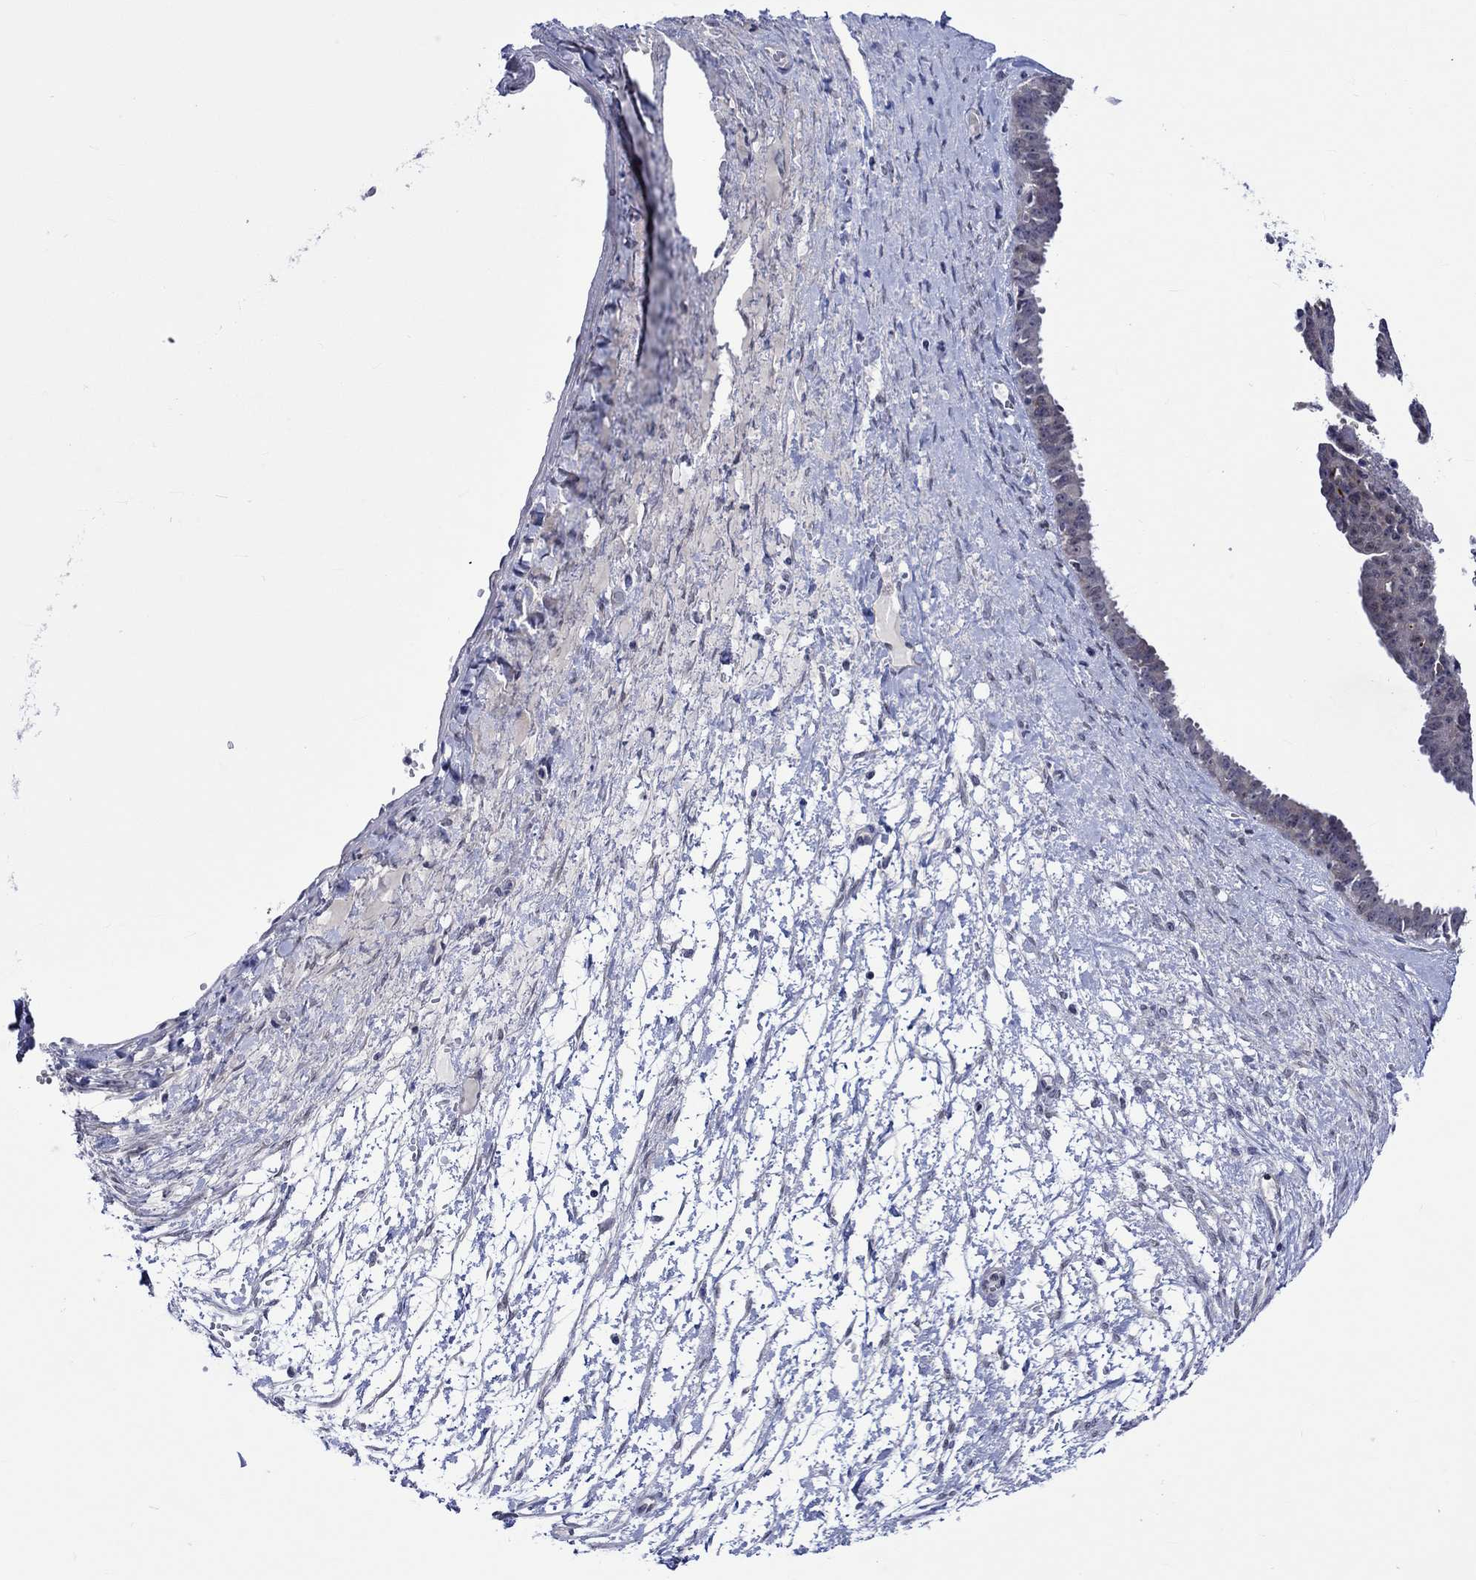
{"staining": {"intensity": "negative", "quantity": "none", "location": "none"}, "tissue": "ovarian cancer", "cell_type": "Tumor cells", "image_type": "cancer", "snomed": [{"axis": "morphology", "description": "Cystadenocarcinoma, serous, NOS"}, {"axis": "topography", "description": "Ovary"}], "caption": "Tumor cells show no significant protein positivity in serous cystadenocarcinoma (ovarian). (Brightfield microscopy of DAB immunohistochemistry (IHC) at high magnification).", "gene": "E2F8", "patient": {"sex": "female", "age": 71}}